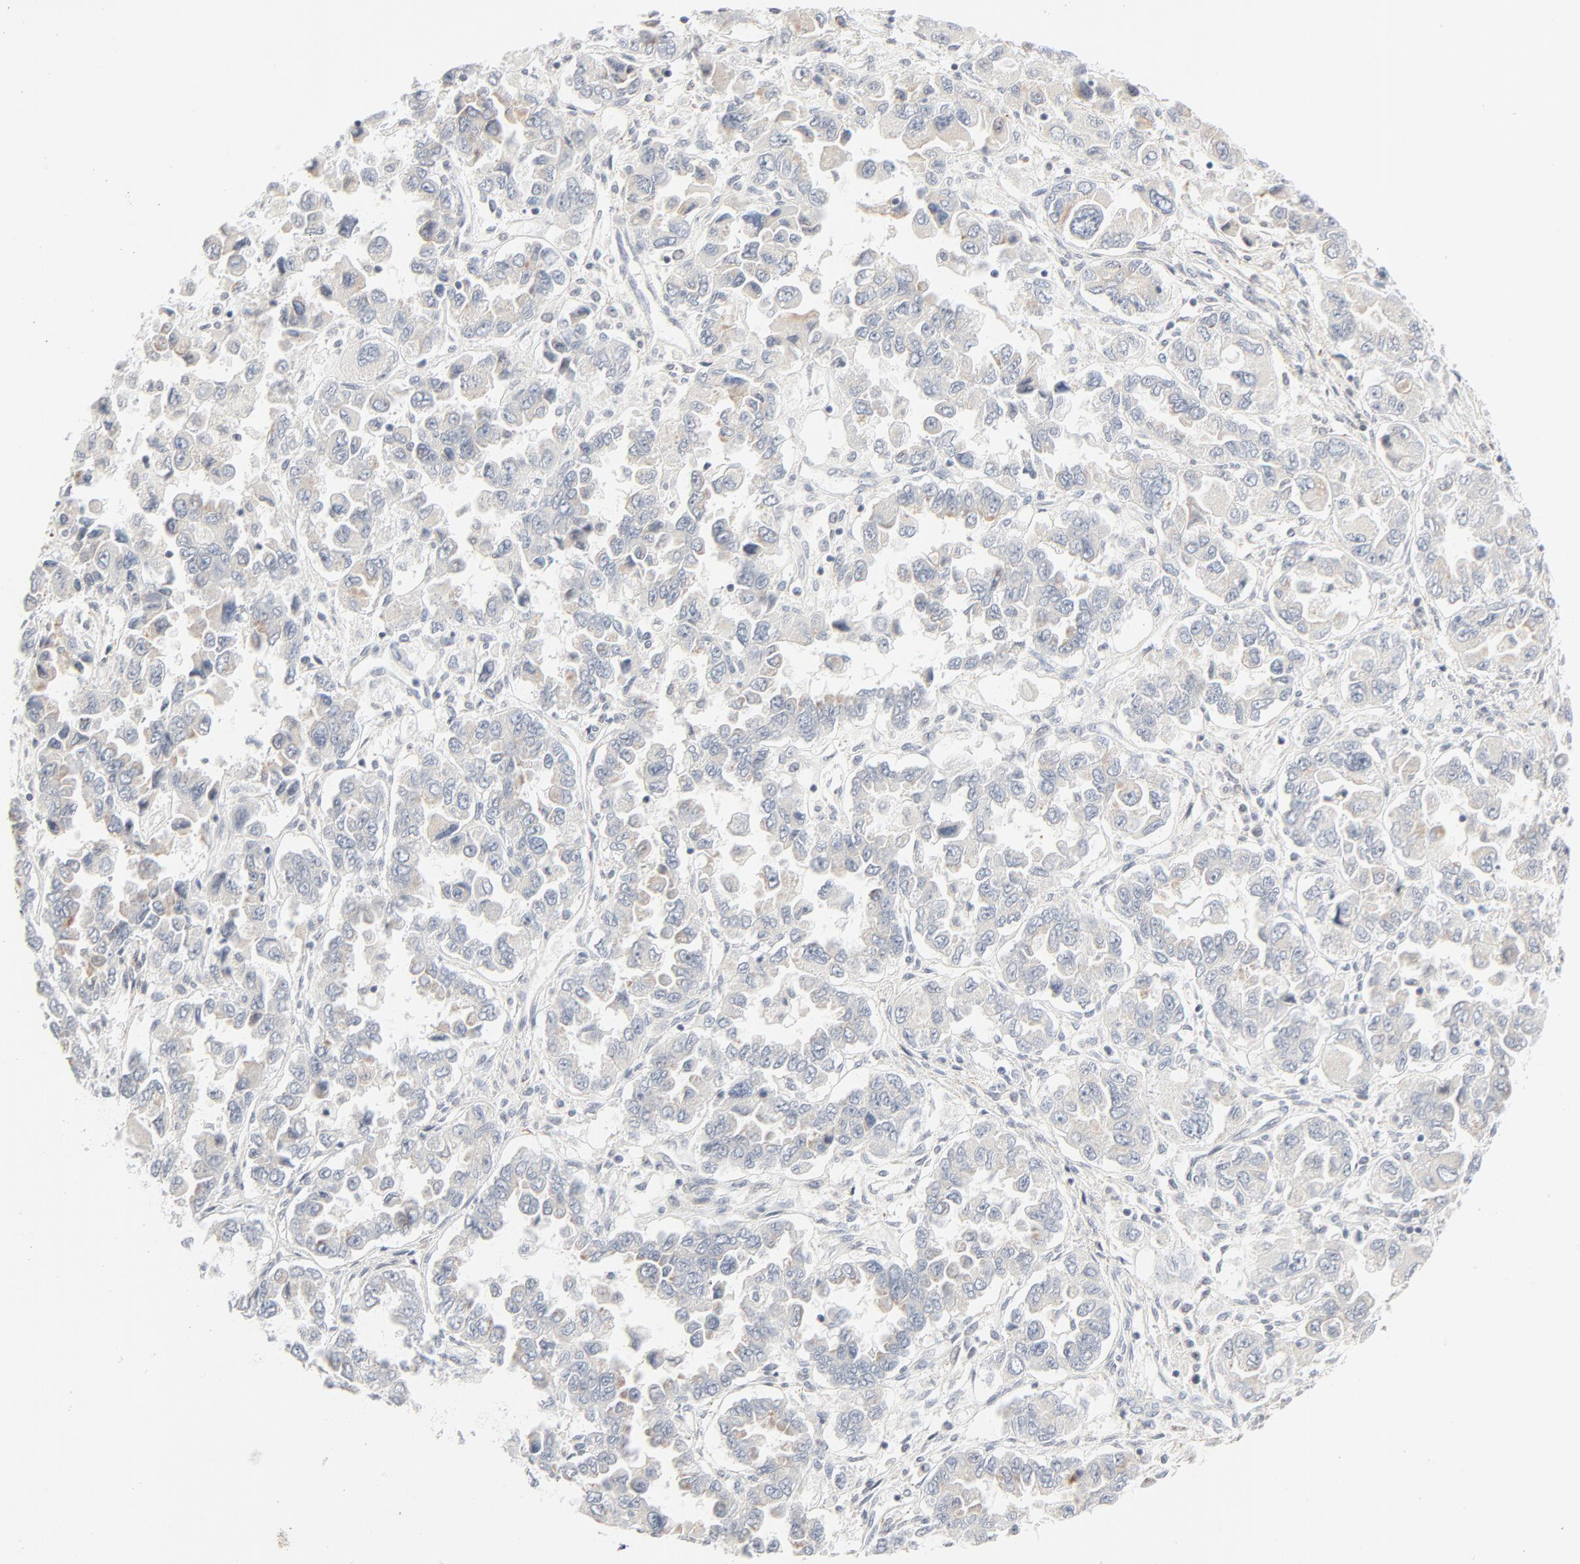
{"staining": {"intensity": "weak", "quantity": "<25%", "location": "cytoplasmic/membranous,nuclear"}, "tissue": "ovarian cancer", "cell_type": "Tumor cells", "image_type": "cancer", "snomed": [{"axis": "morphology", "description": "Cystadenocarcinoma, serous, NOS"}, {"axis": "topography", "description": "Ovary"}], "caption": "There is no significant expression in tumor cells of ovarian serous cystadenocarcinoma. (DAB (3,3'-diaminobenzidine) IHC with hematoxylin counter stain).", "gene": "MAD1L1", "patient": {"sex": "female", "age": 84}}